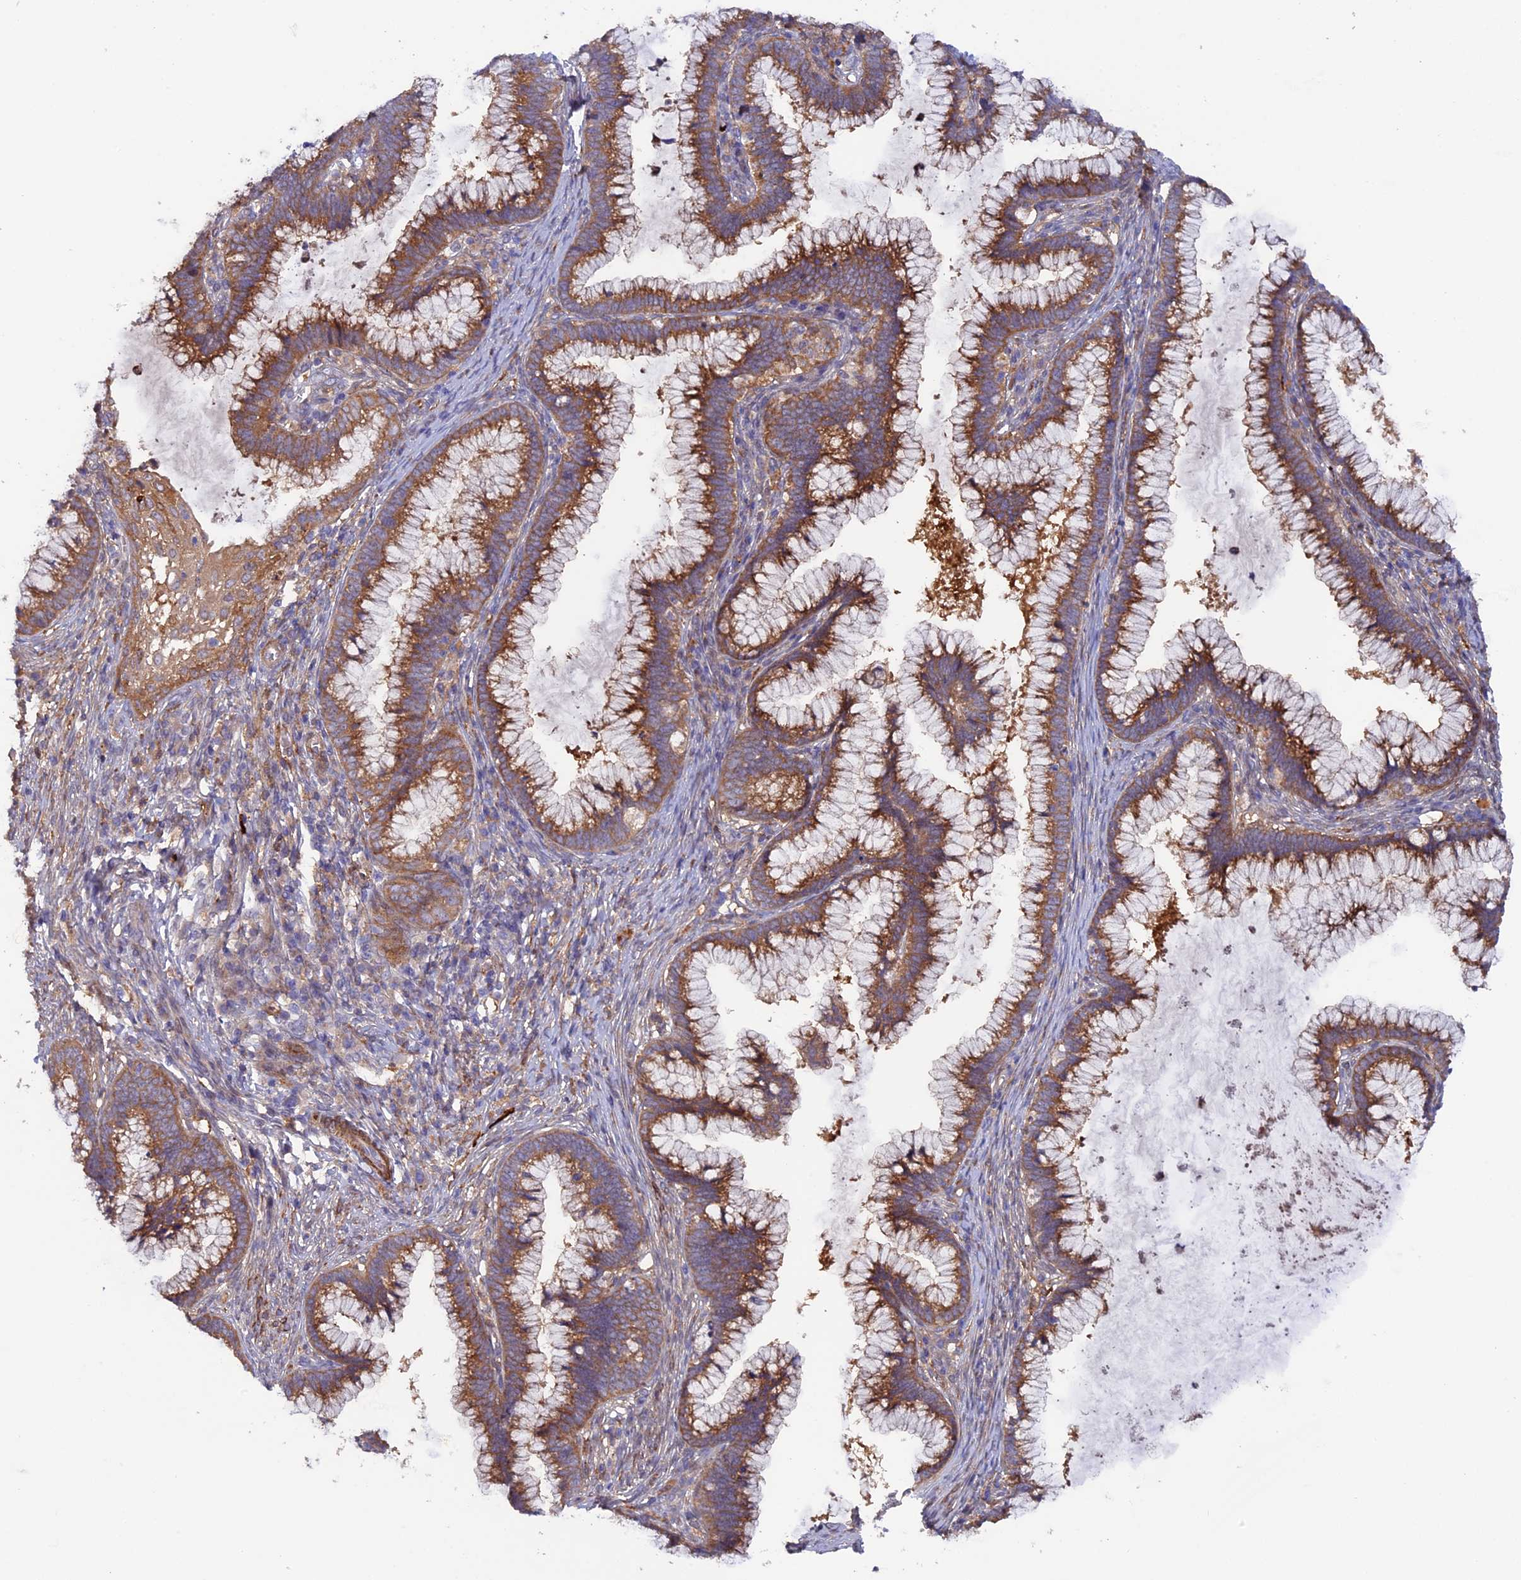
{"staining": {"intensity": "moderate", "quantity": ">75%", "location": "cytoplasmic/membranous"}, "tissue": "cervical cancer", "cell_type": "Tumor cells", "image_type": "cancer", "snomed": [{"axis": "morphology", "description": "Adenocarcinoma, NOS"}, {"axis": "topography", "description": "Cervix"}], "caption": "This micrograph reveals adenocarcinoma (cervical) stained with immunohistochemistry to label a protein in brown. The cytoplasmic/membranous of tumor cells show moderate positivity for the protein. Nuclei are counter-stained blue.", "gene": "FERMT1", "patient": {"sex": "female", "age": 36}}